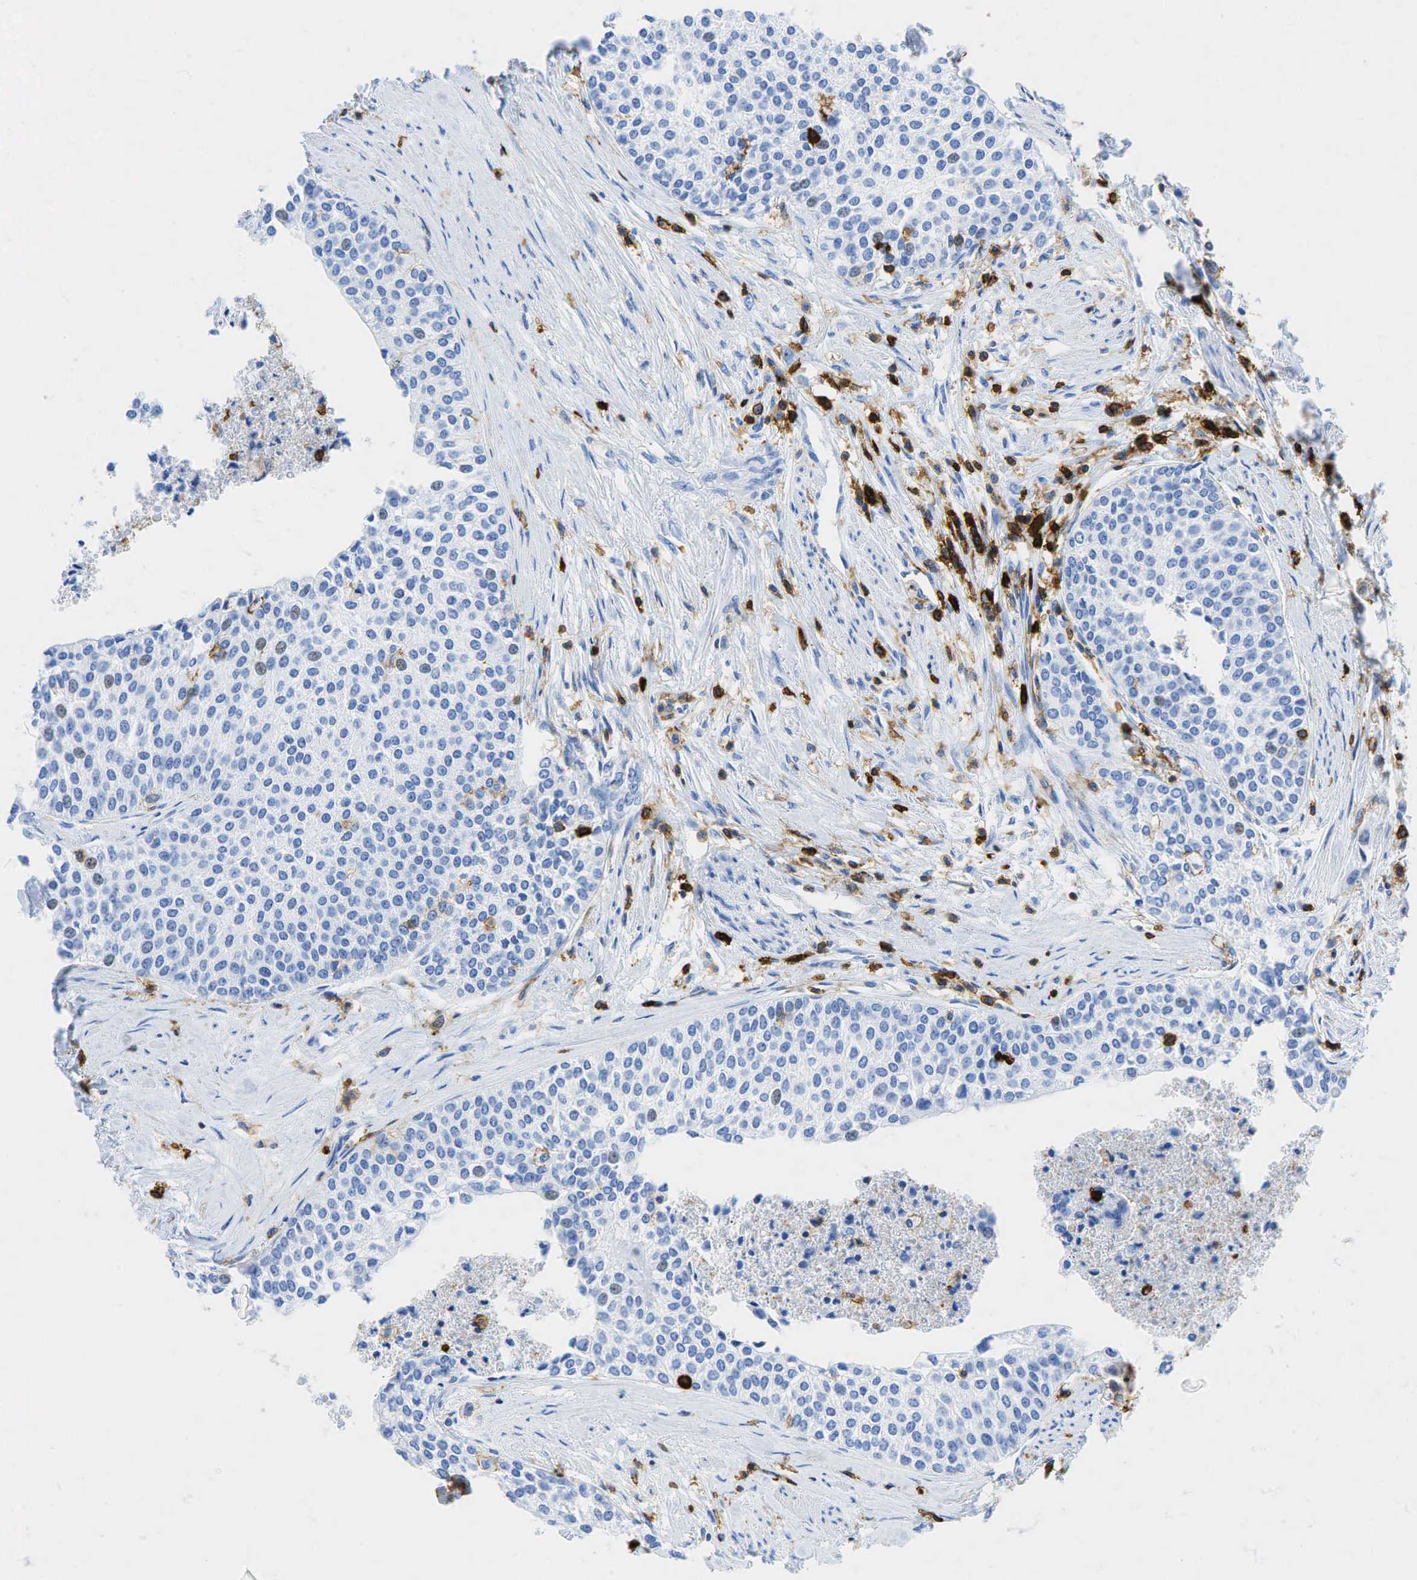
{"staining": {"intensity": "weak", "quantity": "<25%", "location": "nuclear"}, "tissue": "urothelial cancer", "cell_type": "Tumor cells", "image_type": "cancer", "snomed": [{"axis": "morphology", "description": "Urothelial carcinoma, Low grade"}, {"axis": "topography", "description": "Urinary bladder"}], "caption": "Human urothelial cancer stained for a protein using IHC reveals no positivity in tumor cells.", "gene": "PTPRC", "patient": {"sex": "female", "age": 73}}